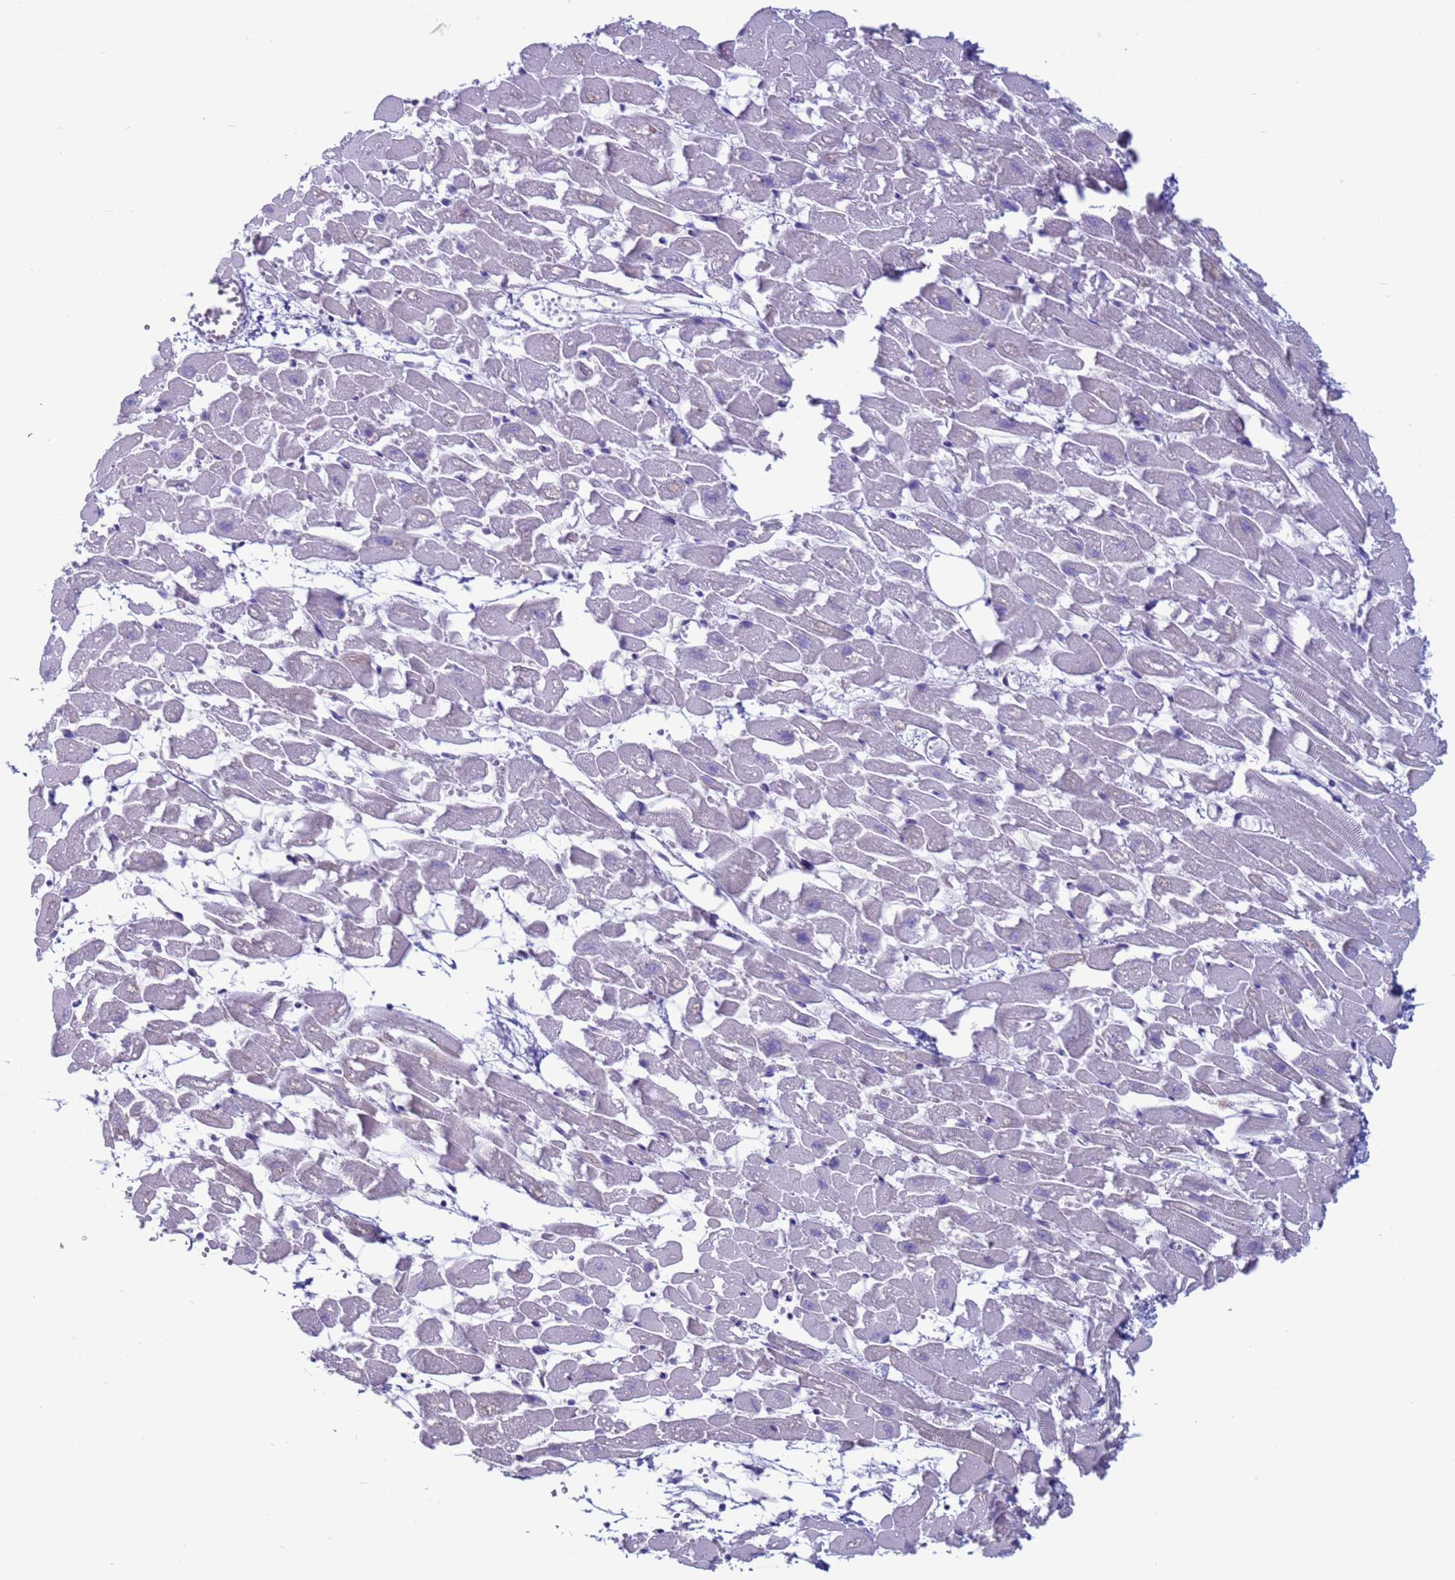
{"staining": {"intensity": "weak", "quantity": "<25%", "location": "cytoplasmic/membranous"}, "tissue": "heart muscle", "cell_type": "Cardiomyocytes", "image_type": "normal", "snomed": [{"axis": "morphology", "description": "Normal tissue, NOS"}, {"axis": "topography", "description": "Heart"}], "caption": "Heart muscle was stained to show a protein in brown. There is no significant staining in cardiomyocytes. The staining was performed using DAB to visualize the protein expression in brown, while the nuclei were stained in blue with hematoxylin (Magnification: 20x).", "gene": "HPCAL1", "patient": {"sex": "female", "age": 64}}